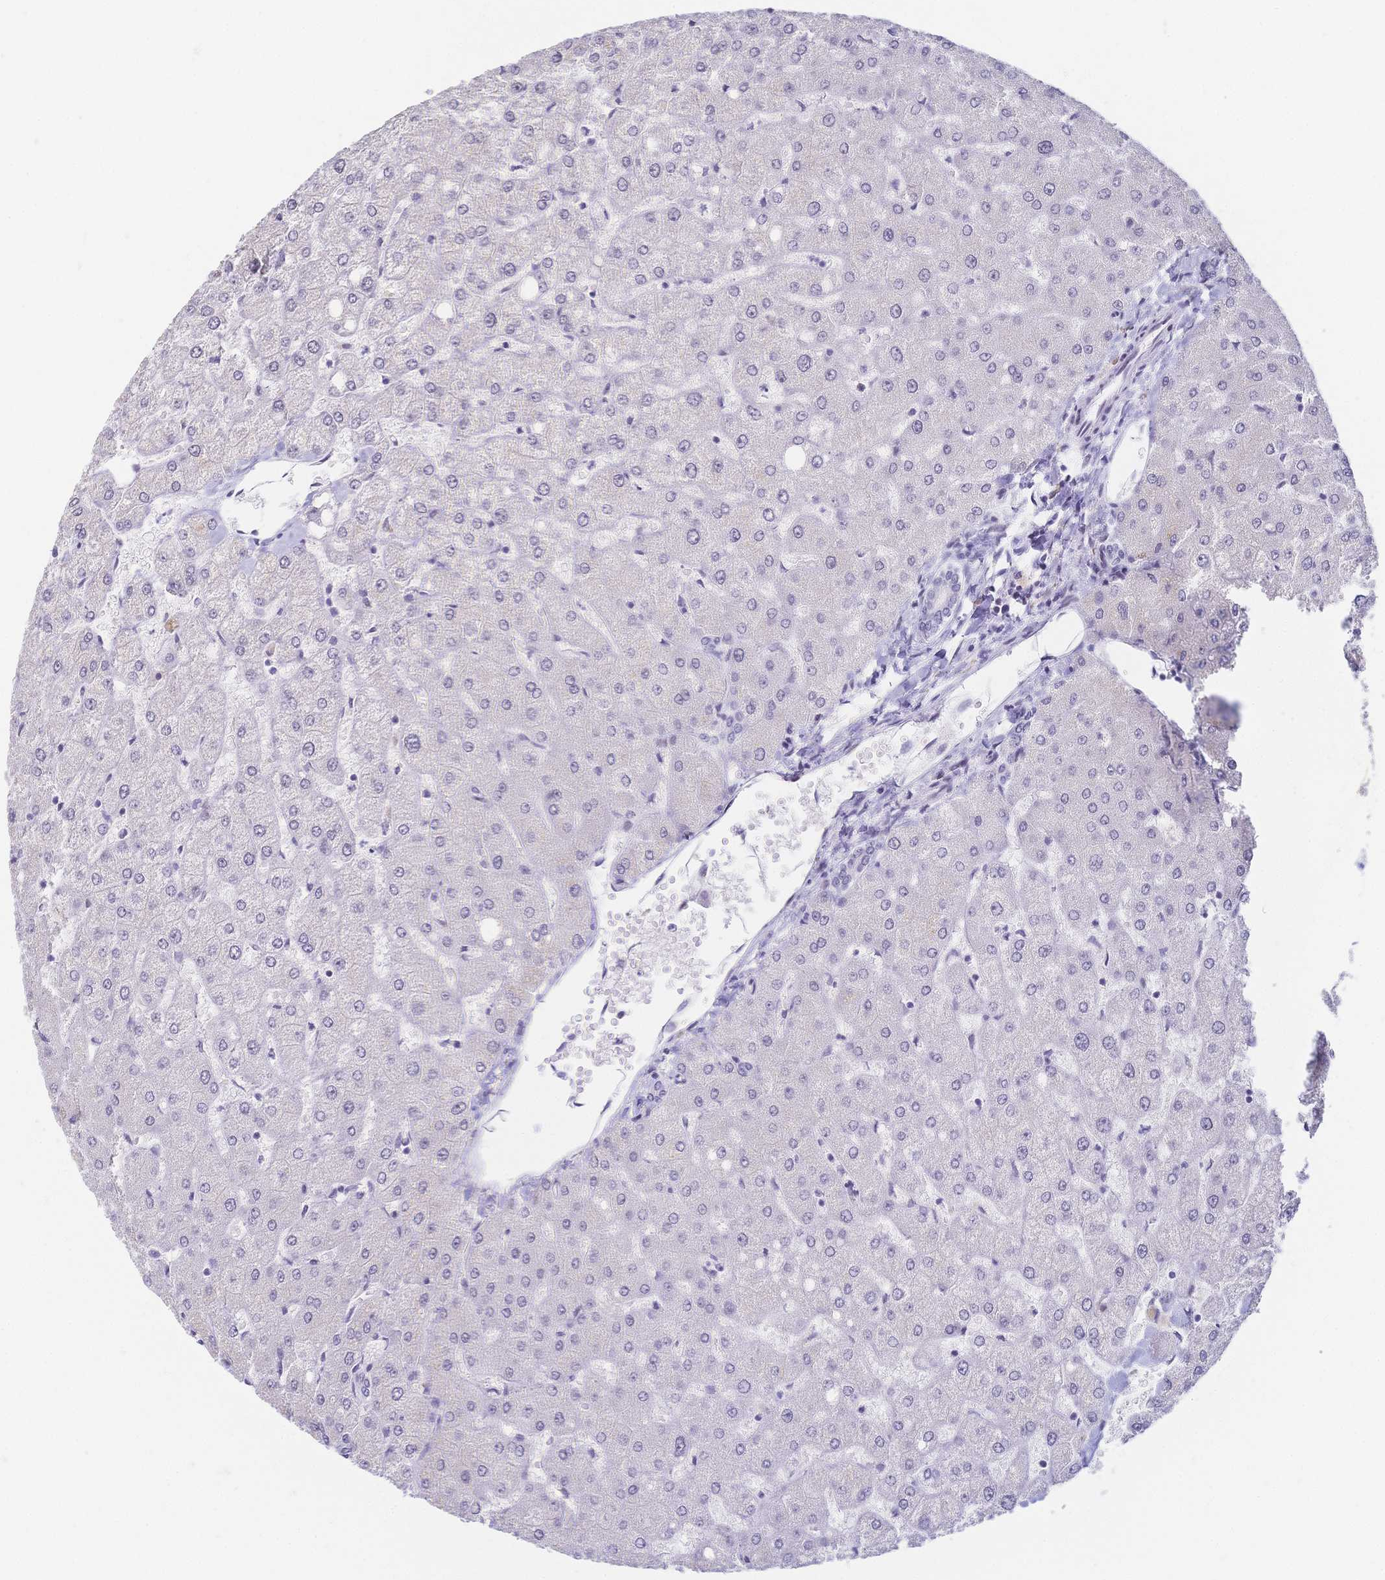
{"staining": {"intensity": "negative", "quantity": "none", "location": "none"}, "tissue": "liver", "cell_type": "Cholangiocytes", "image_type": "normal", "snomed": [{"axis": "morphology", "description": "Normal tissue, NOS"}, {"axis": "topography", "description": "Liver"}], "caption": "The micrograph demonstrates no staining of cholangiocytes in unremarkable liver. Brightfield microscopy of immunohistochemistry stained with DAB (3,3'-diaminobenzidine) (brown) and hematoxylin (blue), captured at high magnification.", "gene": "CR2", "patient": {"sex": "female", "age": 54}}